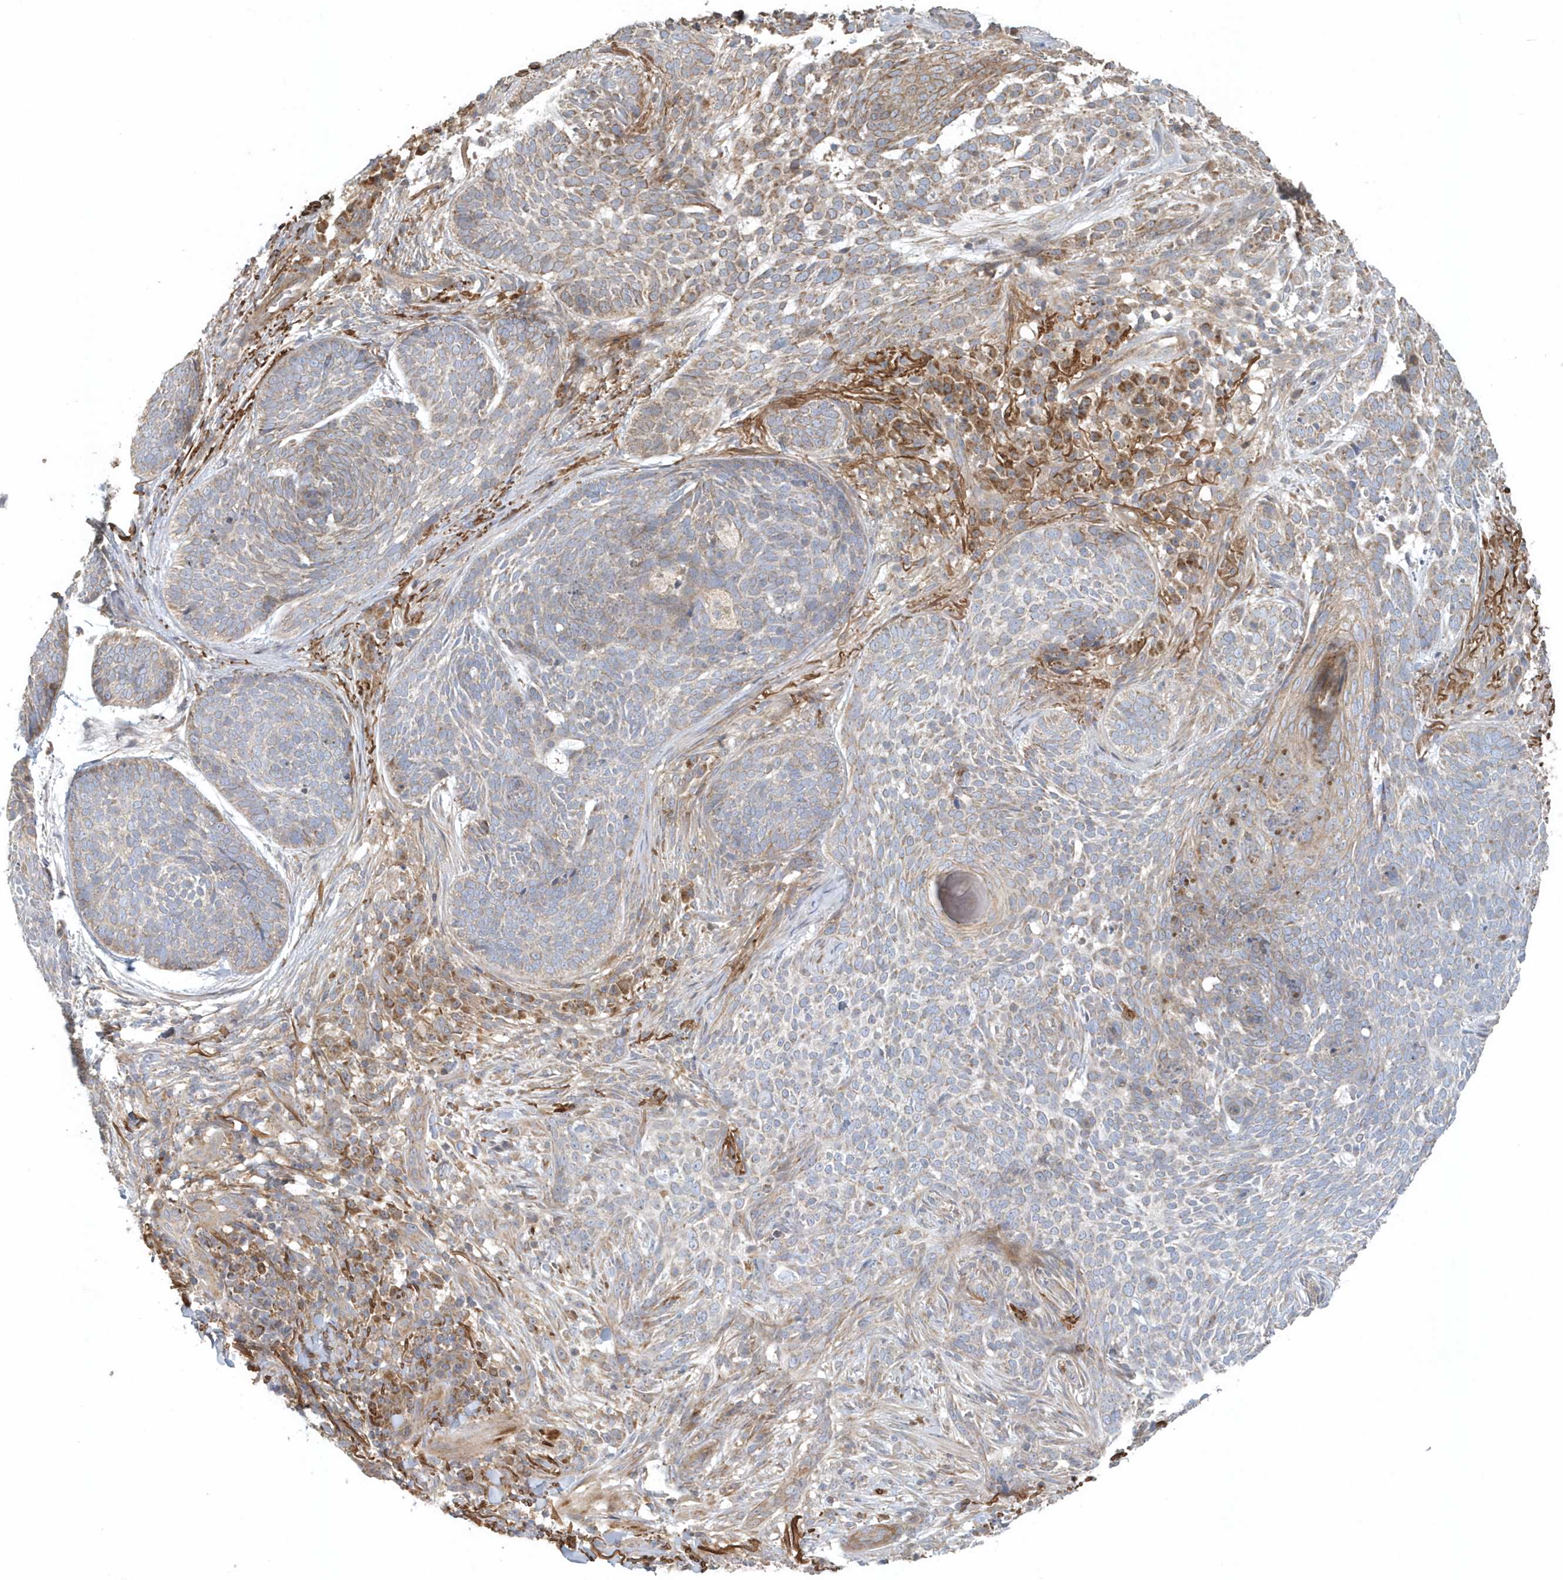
{"staining": {"intensity": "moderate", "quantity": "<25%", "location": "cytoplasmic/membranous"}, "tissue": "skin cancer", "cell_type": "Tumor cells", "image_type": "cancer", "snomed": [{"axis": "morphology", "description": "Basal cell carcinoma"}, {"axis": "topography", "description": "Skin"}], "caption": "Skin basal cell carcinoma was stained to show a protein in brown. There is low levels of moderate cytoplasmic/membranous positivity in approximately <25% of tumor cells.", "gene": "MMUT", "patient": {"sex": "female", "age": 64}}